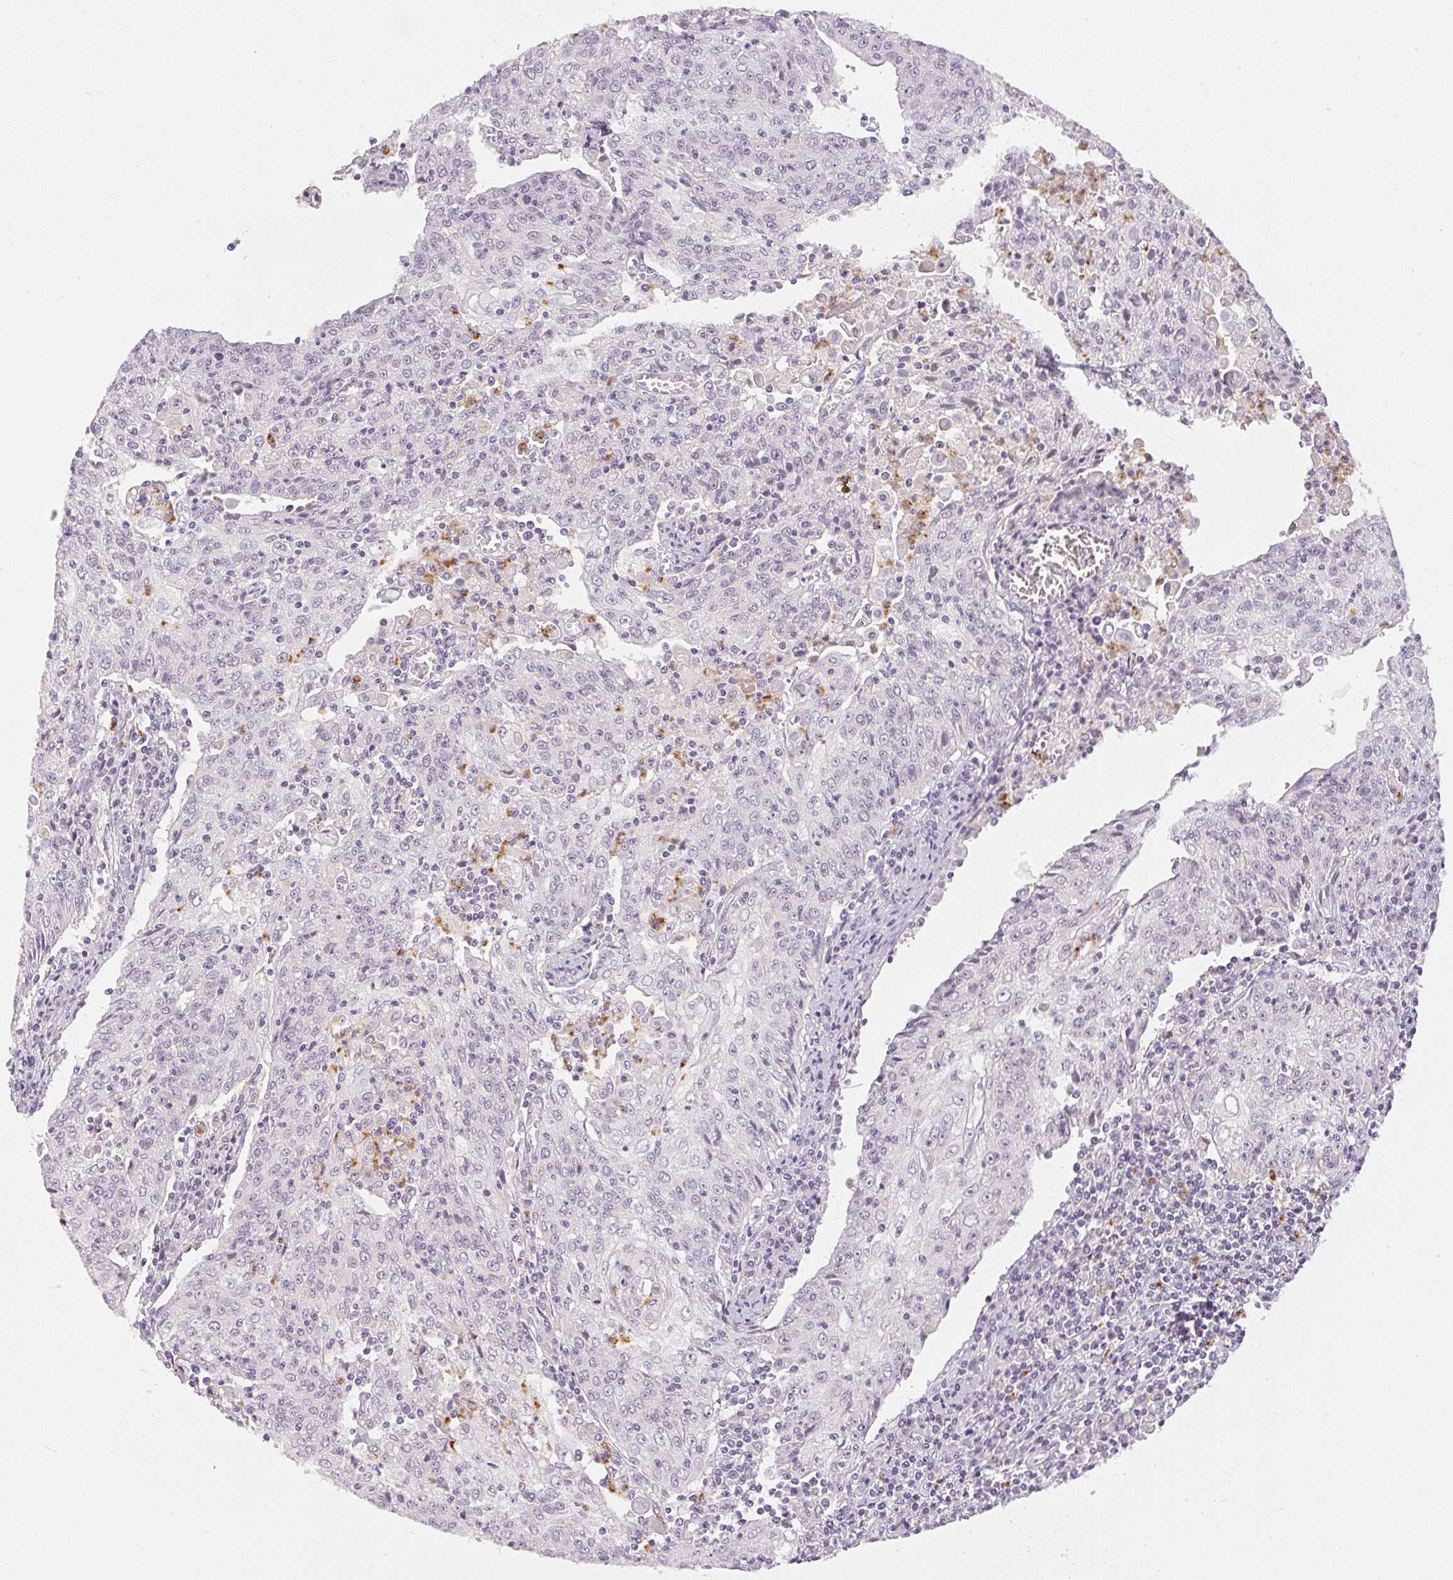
{"staining": {"intensity": "negative", "quantity": "none", "location": "none"}, "tissue": "cervical cancer", "cell_type": "Tumor cells", "image_type": "cancer", "snomed": [{"axis": "morphology", "description": "Squamous cell carcinoma, NOS"}, {"axis": "topography", "description": "Cervix"}], "caption": "A high-resolution histopathology image shows immunohistochemistry (IHC) staining of squamous cell carcinoma (cervical), which displays no significant staining in tumor cells.", "gene": "SGF29", "patient": {"sex": "female", "age": 48}}